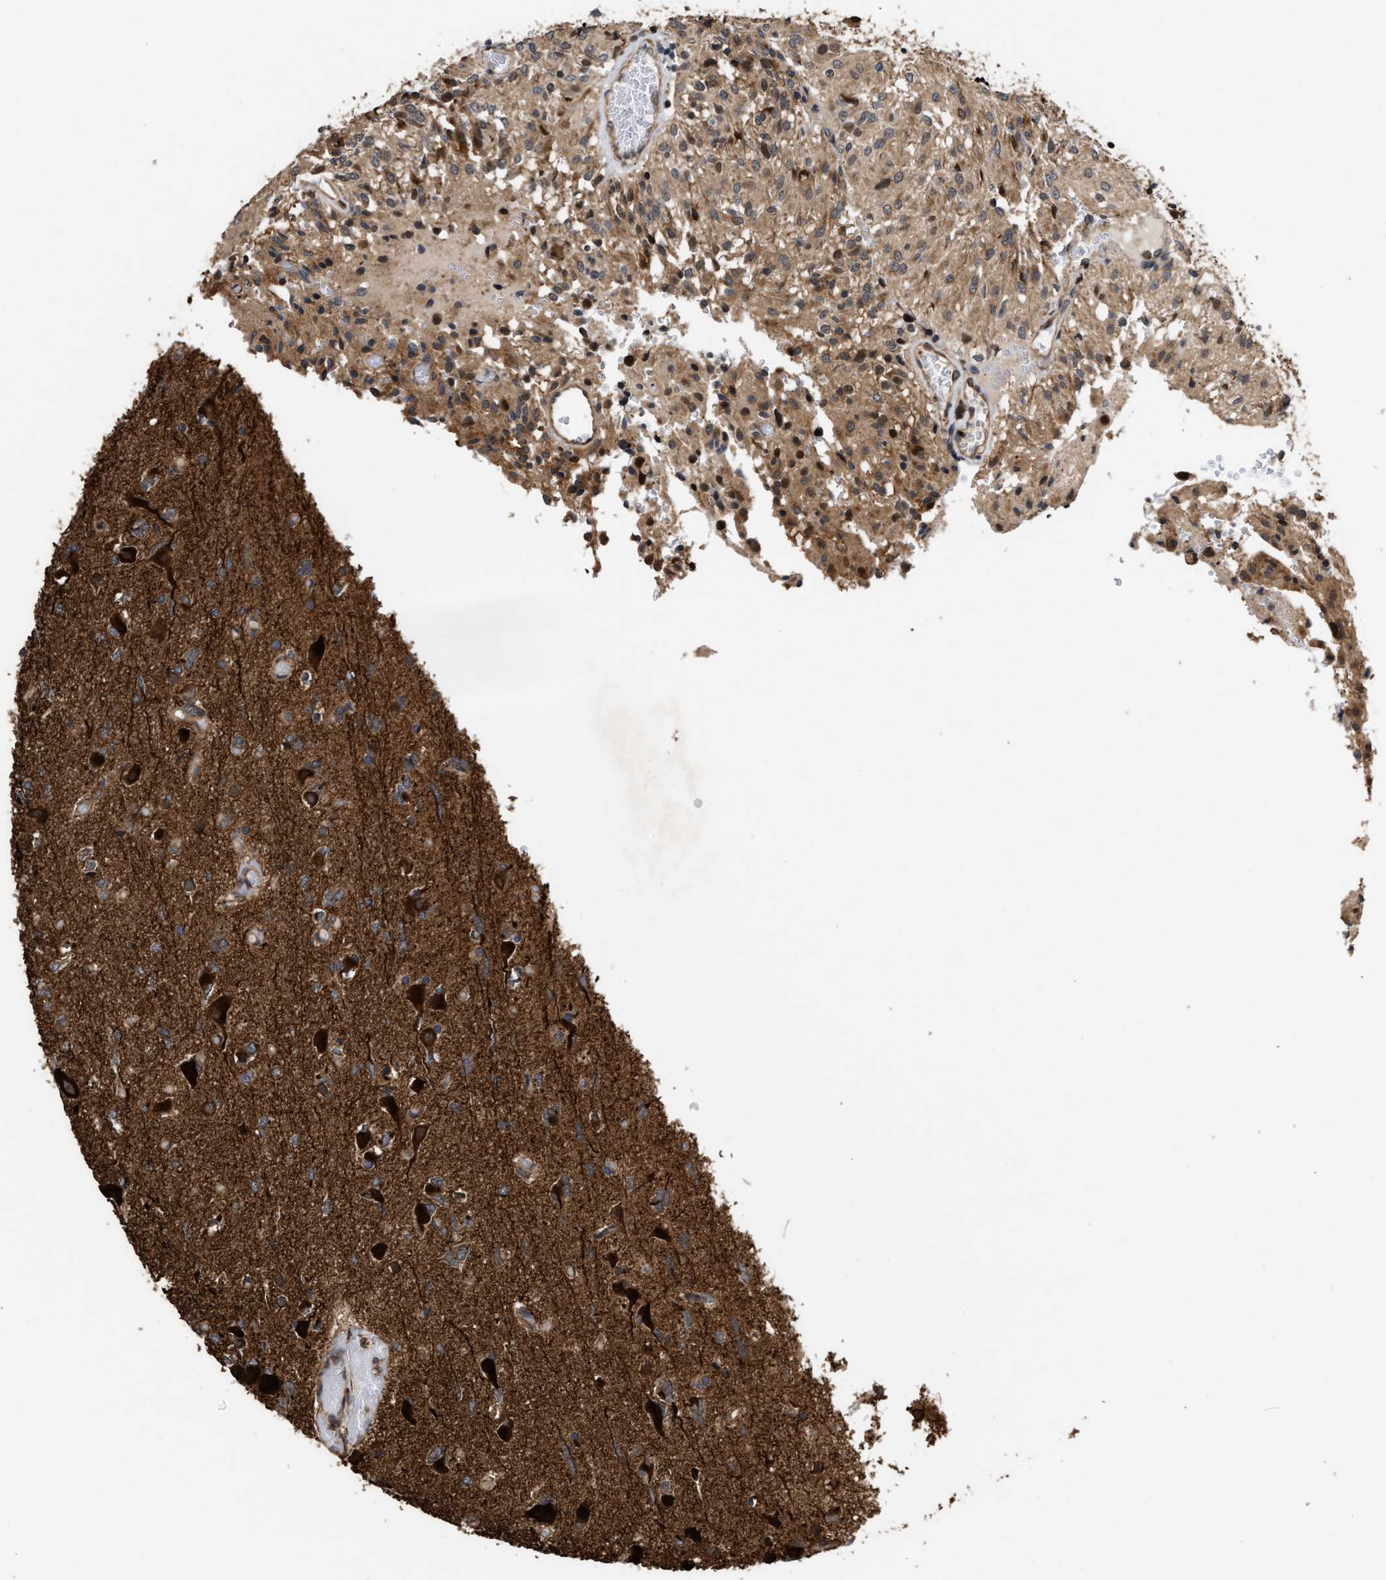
{"staining": {"intensity": "moderate", "quantity": ">75%", "location": "cytoplasmic/membranous"}, "tissue": "glioma", "cell_type": "Tumor cells", "image_type": "cancer", "snomed": [{"axis": "morphology", "description": "Glioma, malignant, High grade"}, {"axis": "topography", "description": "Brain"}], "caption": "High-grade glioma (malignant) stained with IHC demonstrates moderate cytoplasmic/membranous staining in about >75% of tumor cells.", "gene": "GOSR1", "patient": {"sex": "female", "age": 59}}